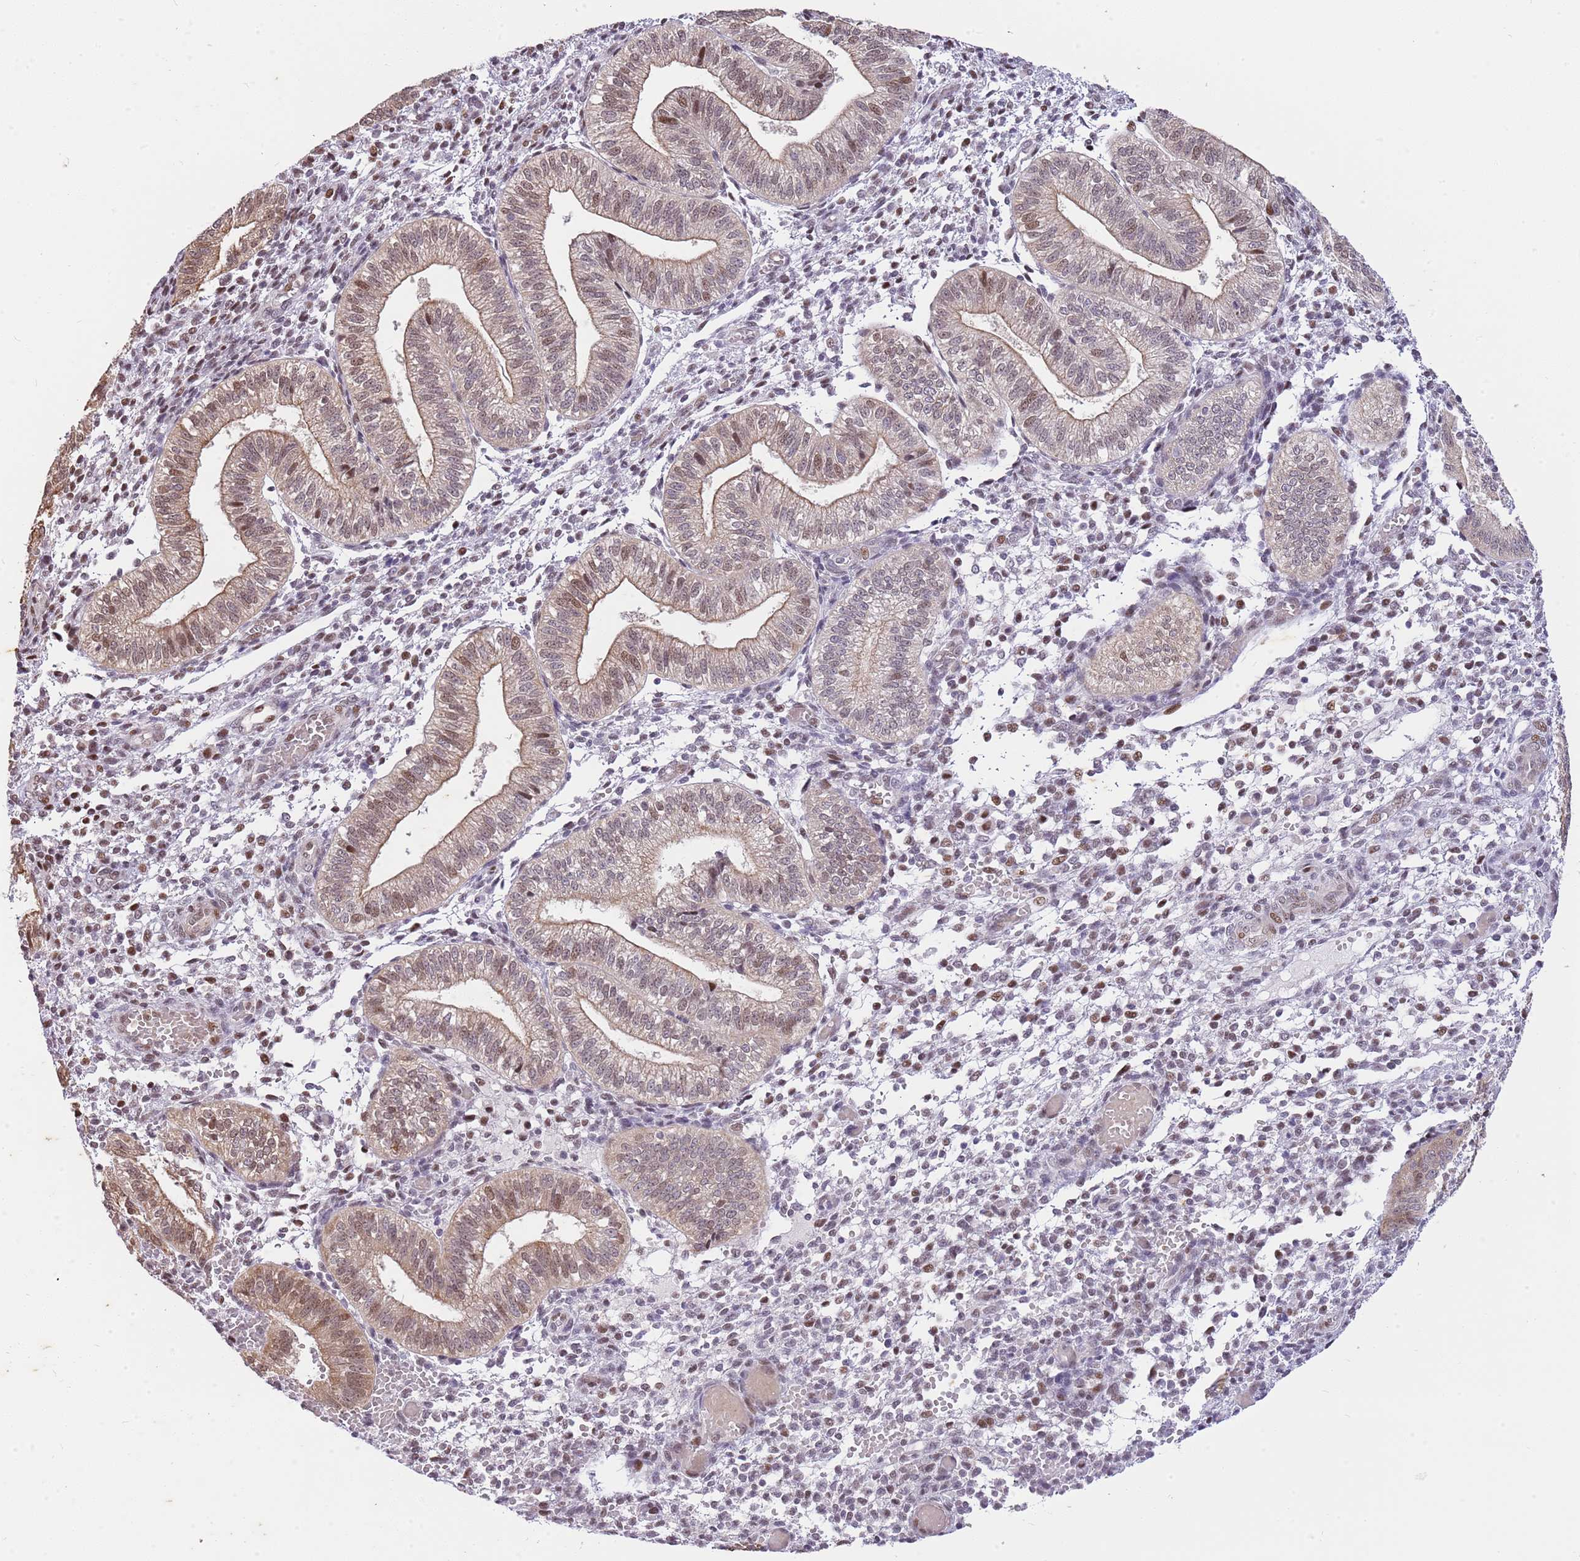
{"staining": {"intensity": "moderate", "quantity": "25%-75%", "location": "nuclear"}, "tissue": "endometrium", "cell_type": "Cells in endometrial stroma", "image_type": "normal", "snomed": [{"axis": "morphology", "description": "Normal tissue, NOS"}, {"axis": "topography", "description": "Endometrium"}], "caption": "Immunohistochemical staining of unremarkable endometrium exhibits moderate nuclear protein staining in approximately 25%-75% of cells in endometrial stroma.", "gene": "RFK", "patient": {"sex": "female", "age": 34}}